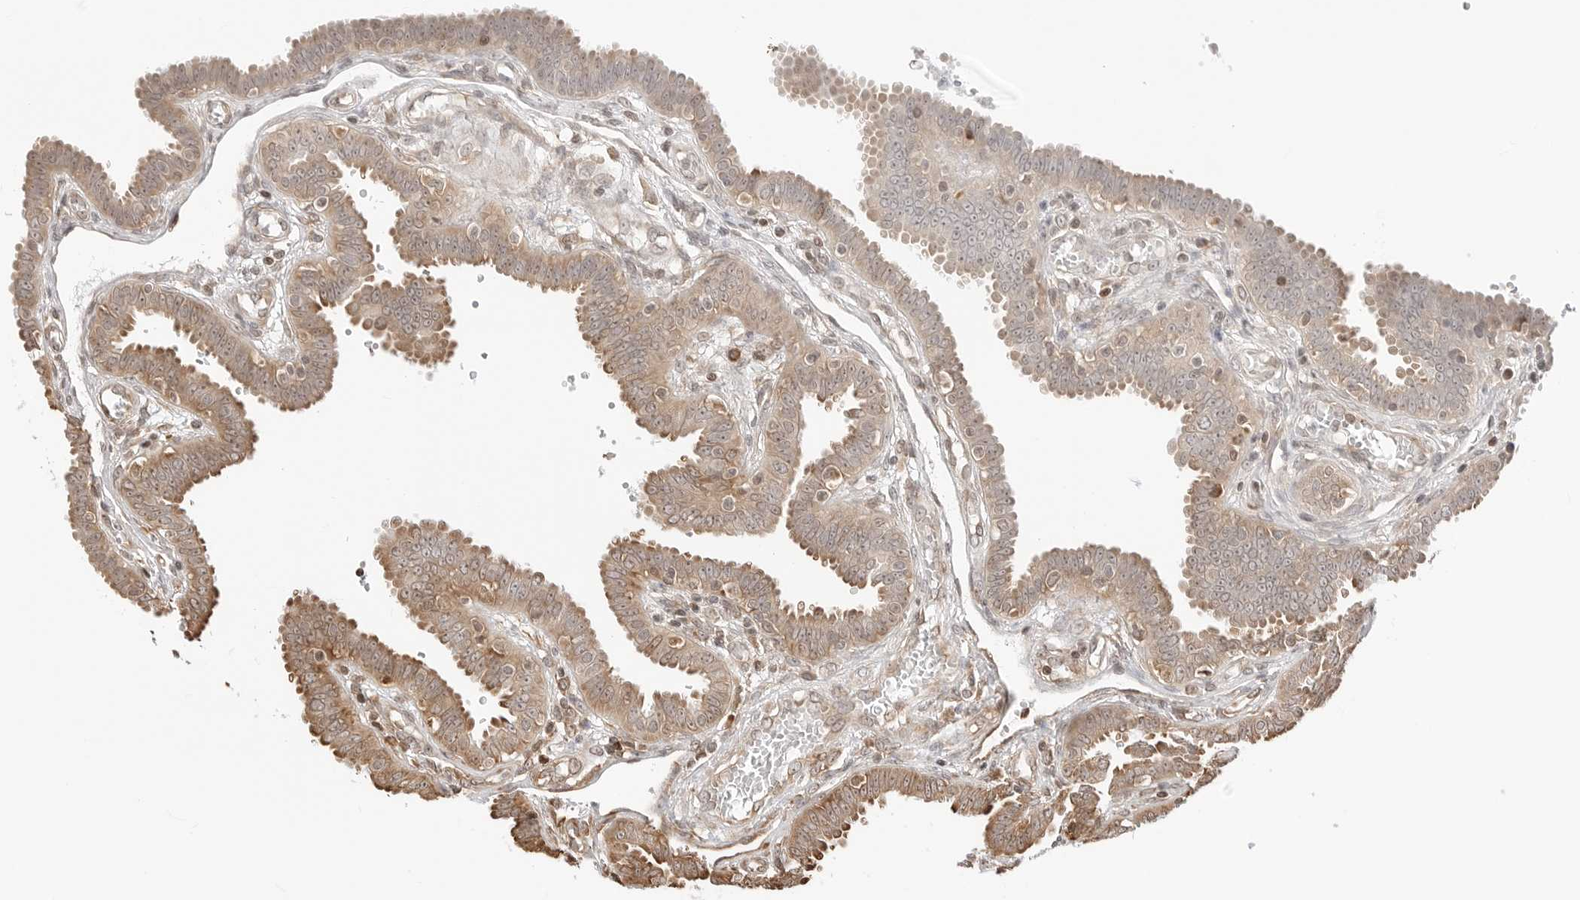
{"staining": {"intensity": "moderate", "quantity": ">75%", "location": "cytoplasmic/membranous,nuclear"}, "tissue": "fallopian tube", "cell_type": "Glandular cells", "image_type": "normal", "snomed": [{"axis": "morphology", "description": "Normal tissue, NOS"}, {"axis": "topography", "description": "Fallopian tube"}], "caption": "Immunohistochemical staining of unremarkable fallopian tube demonstrates moderate cytoplasmic/membranous,nuclear protein staining in about >75% of glandular cells.", "gene": "FKBP14", "patient": {"sex": "female", "age": 32}}